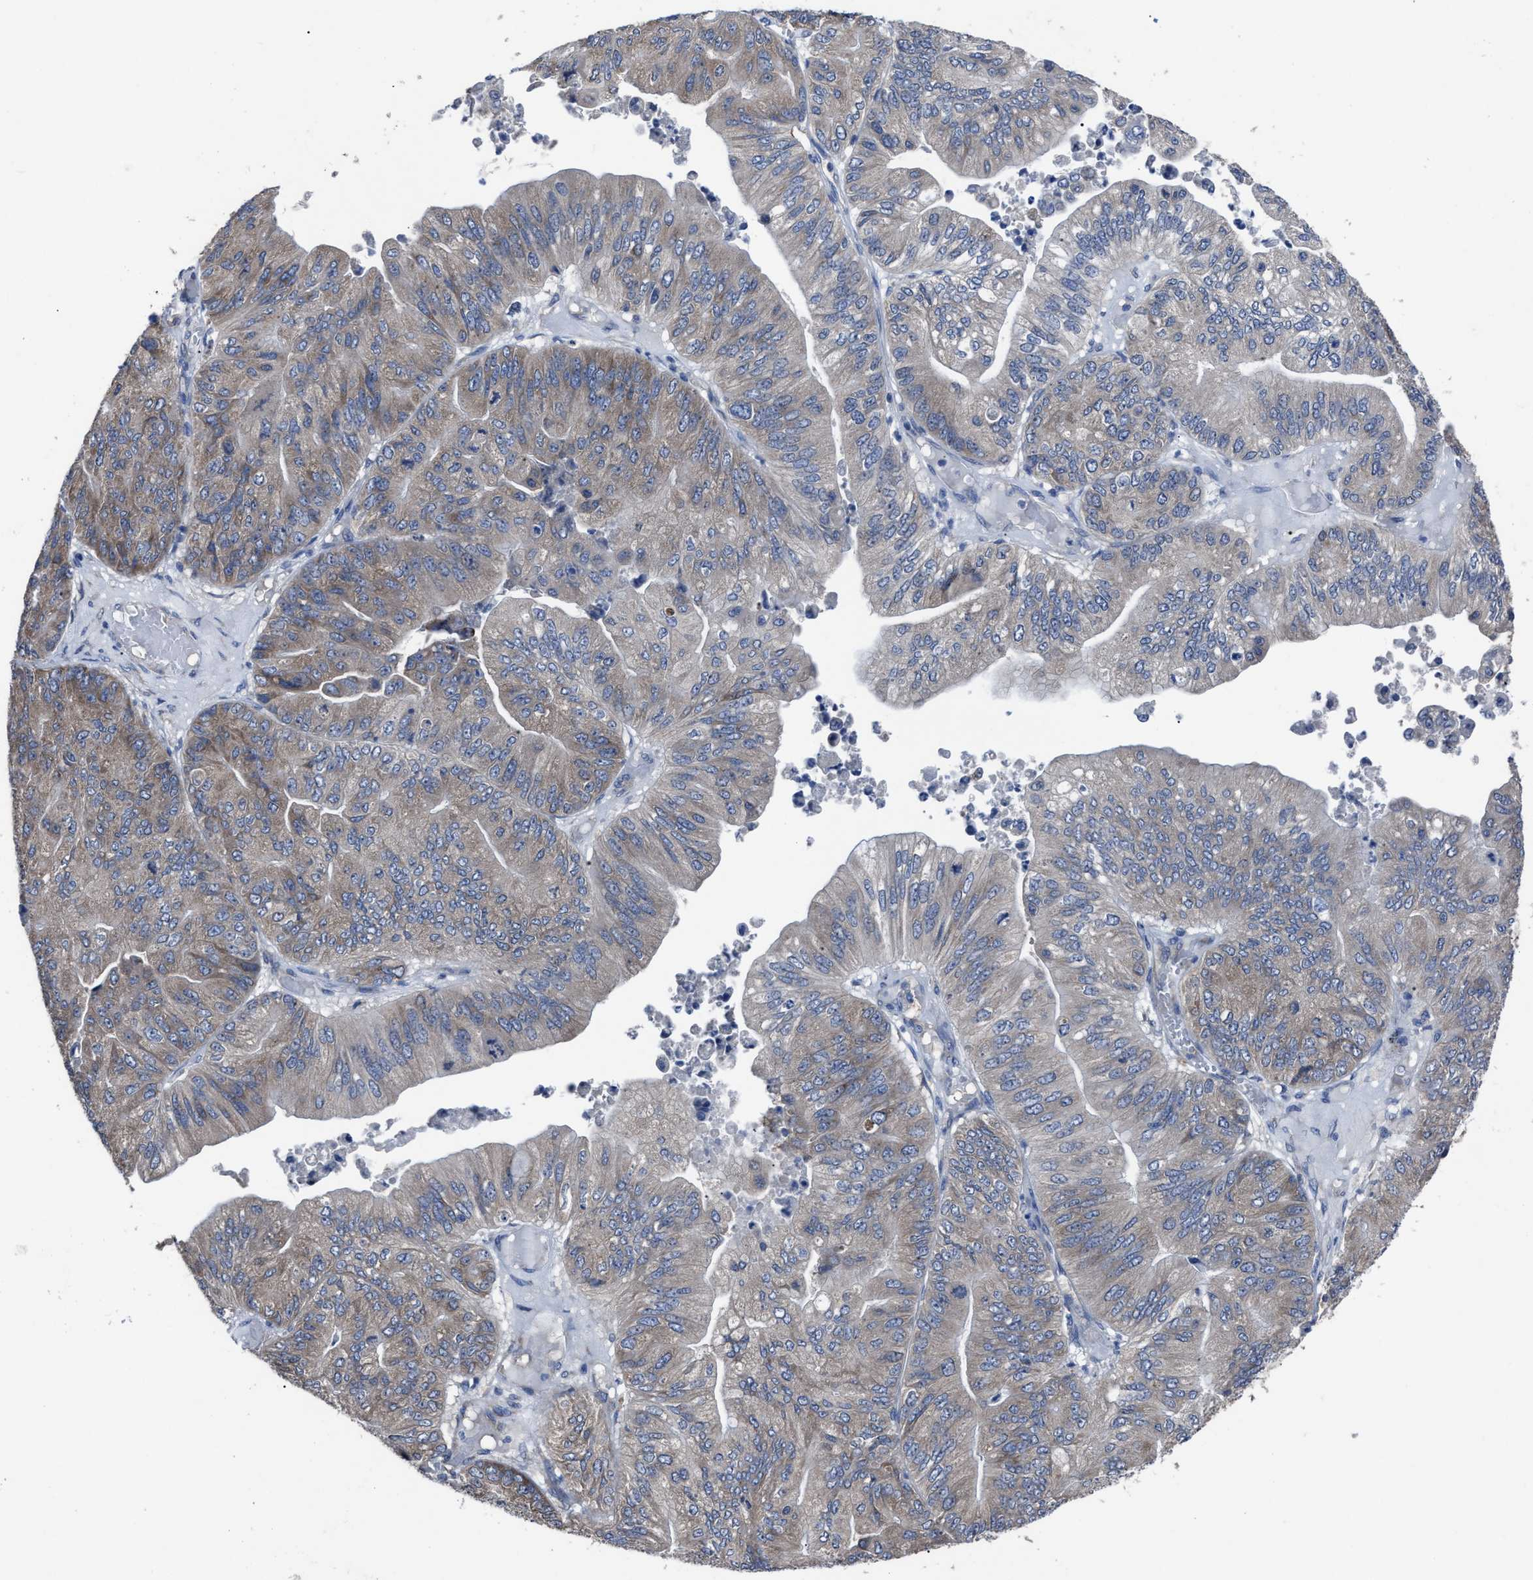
{"staining": {"intensity": "moderate", "quantity": "<25%", "location": "cytoplasmic/membranous"}, "tissue": "ovarian cancer", "cell_type": "Tumor cells", "image_type": "cancer", "snomed": [{"axis": "morphology", "description": "Cystadenocarcinoma, mucinous, NOS"}, {"axis": "topography", "description": "Ovary"}], "caption": "This photomicrograph displays immunohistochemistry (IHC) staining of mucinous cystadenocarcinoma (ovarian), with low moderate cytoplasmic/membranous staining in approximately <25% of tumor cells.", "gene": "UPF1", "patient": {"sex": "female", "age": 61}}